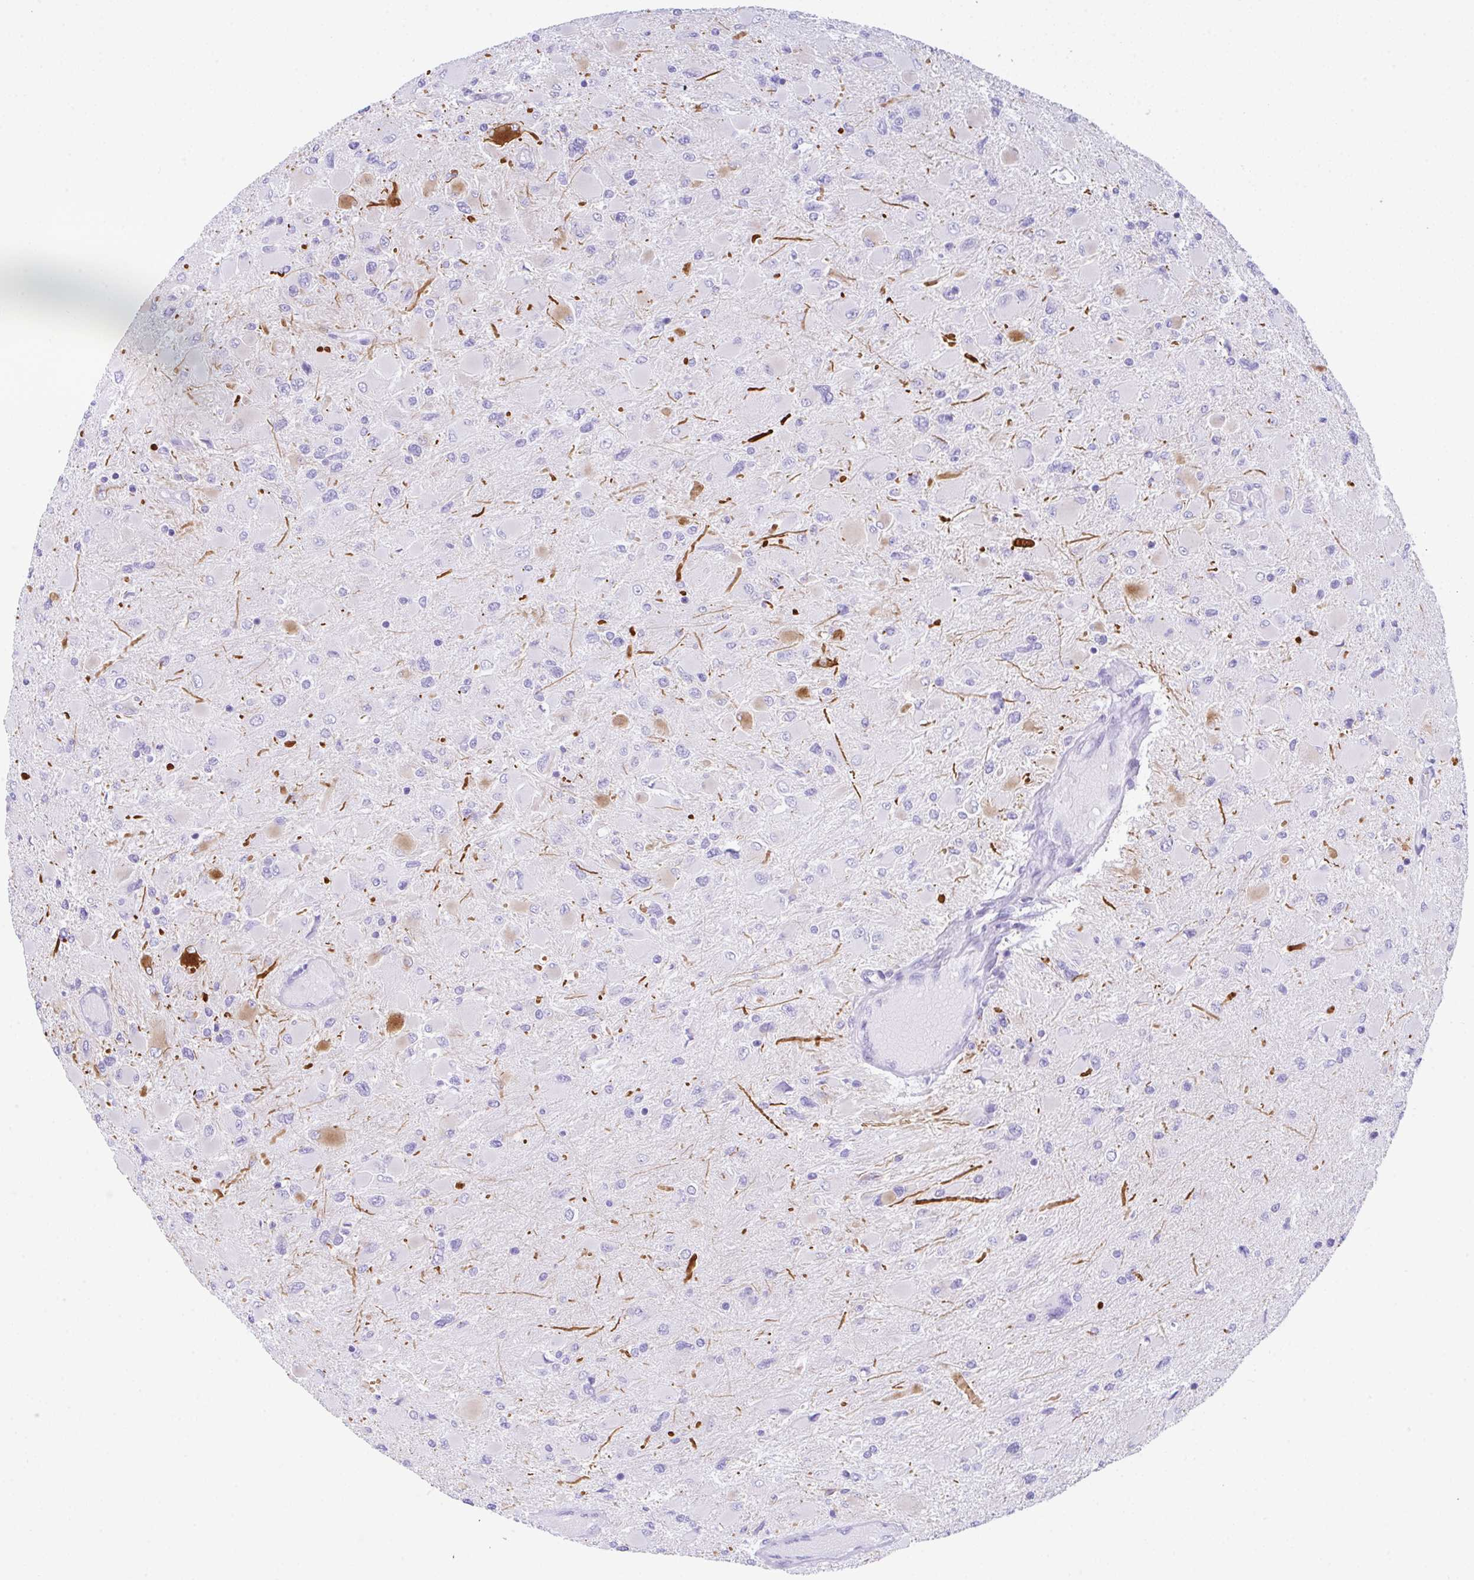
{"staining": {"intensity": "negative", "quantity": "none", "location": "none"}, "tissue": "glioma", "cell_type": "Tumor cells", "image_type": "cancer", "snomed": [{"axis": "morphology", "description": "Glioma, malignant, High grade"}, {"axis": "topography", "description": "Cerebral cortex"}], "caption": "An immunohistochemistry image of glioma is shown. There is no staining in tumor cells of glioma. The staining is performed using DAB (3,3'-diaminobenzidine) brown chromogen with nuclei counter-stained in using hematoxylin.", "gene": "NDUFAF8", "patient": {"sex": "female", "age": 36}}